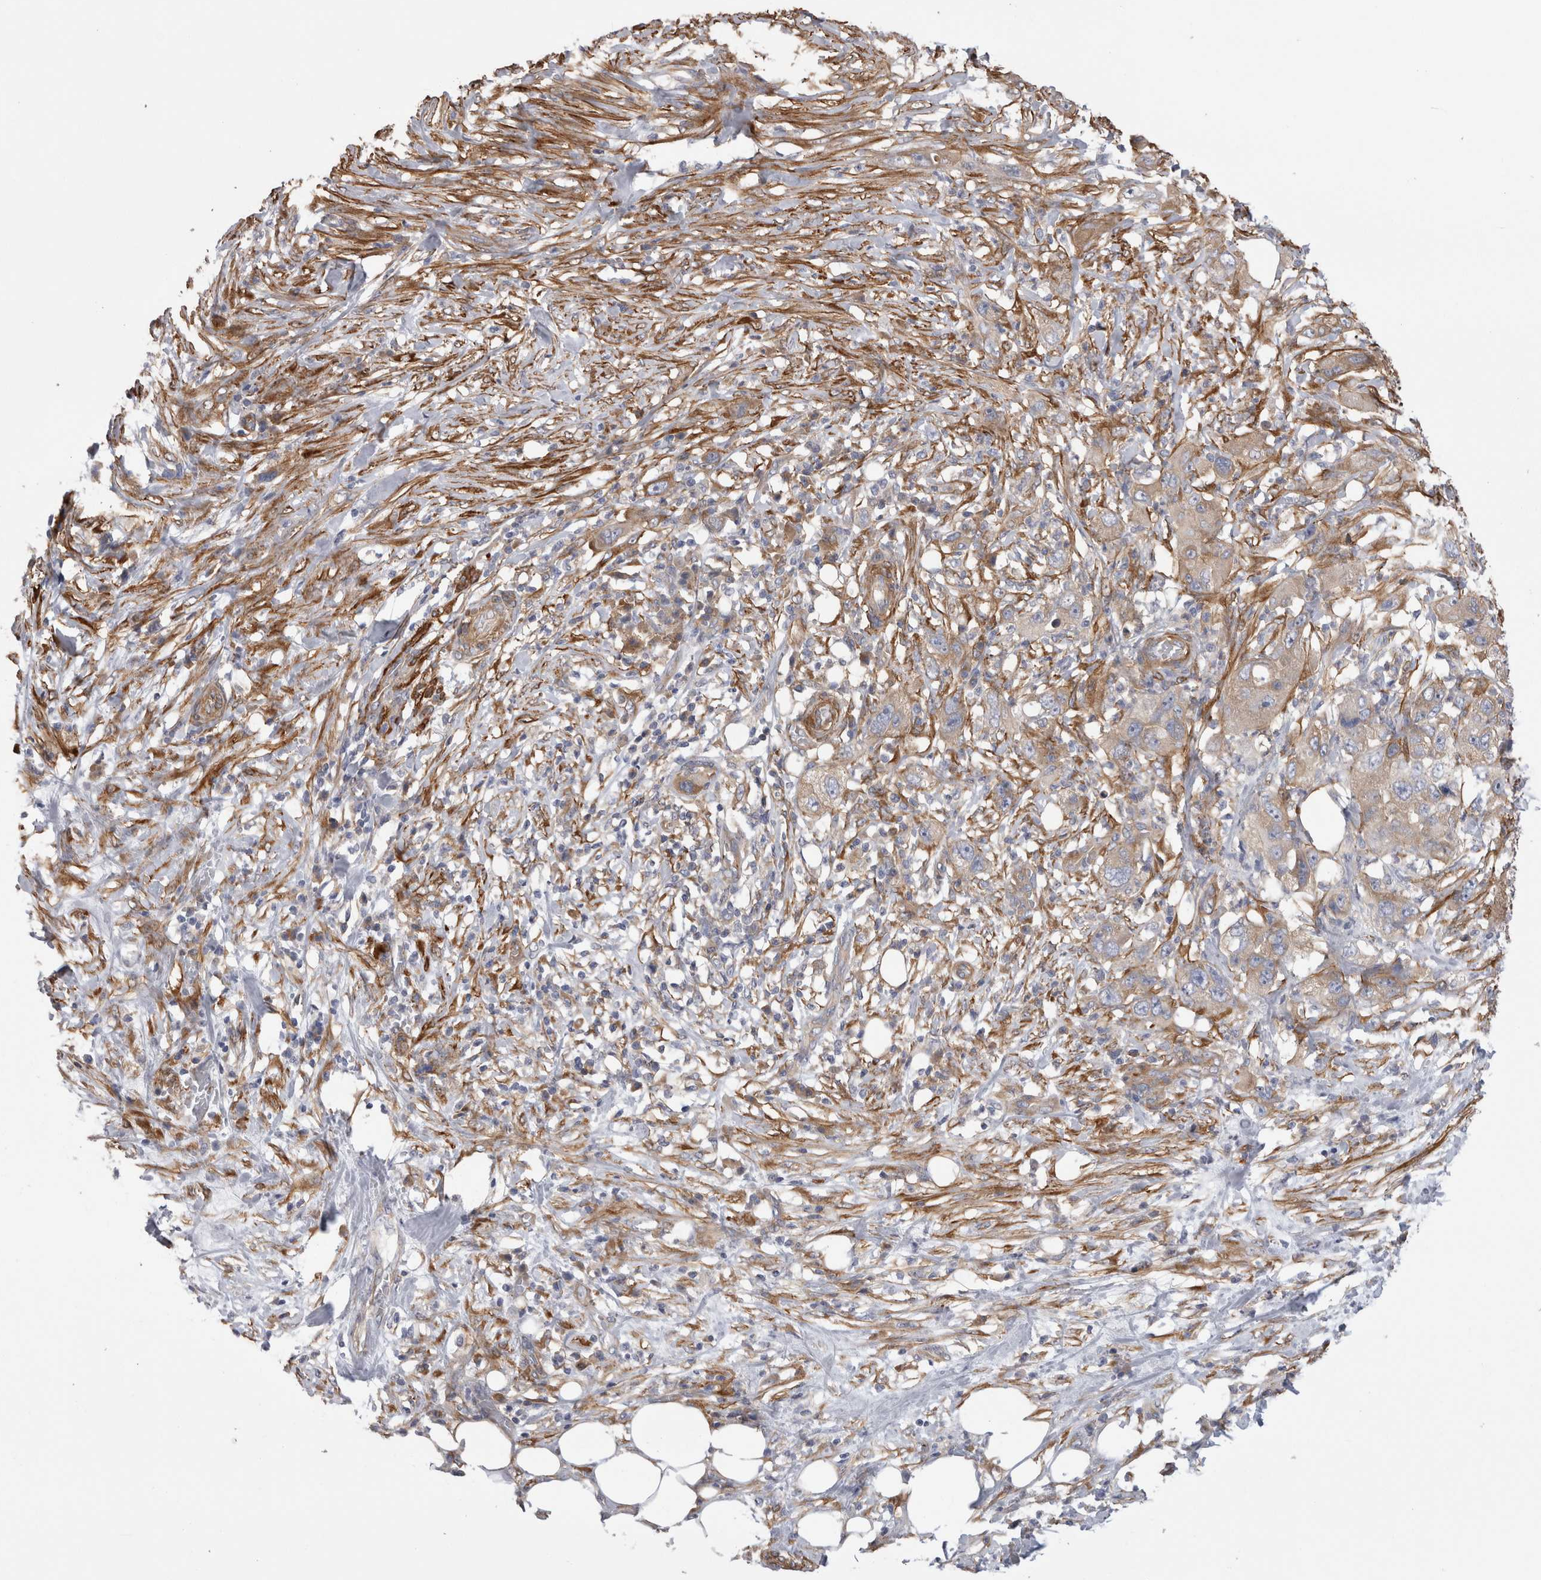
{"staining": {"intensity": "weak", "quantity": ">75%", "location": "cytoplasmic/membranous"}, "tissue": "pancreatic cancer", "cell_type": "Tumor cells", "image_type": "cancer", "snomed": [{"axis": "morphology", "description": "Adenocarcinoma, NOS"}, {"axis": "topography", "description": "Pancreas"}], "caption": "Weak cytoplasmic/membranous positivity for a protein is seen in about >75% of tumor cells of pancreatic adenocarcinoma using immunohistochemistry.", "gene": "EPRS1", "patient": {"sex": "female", "age": 78}}